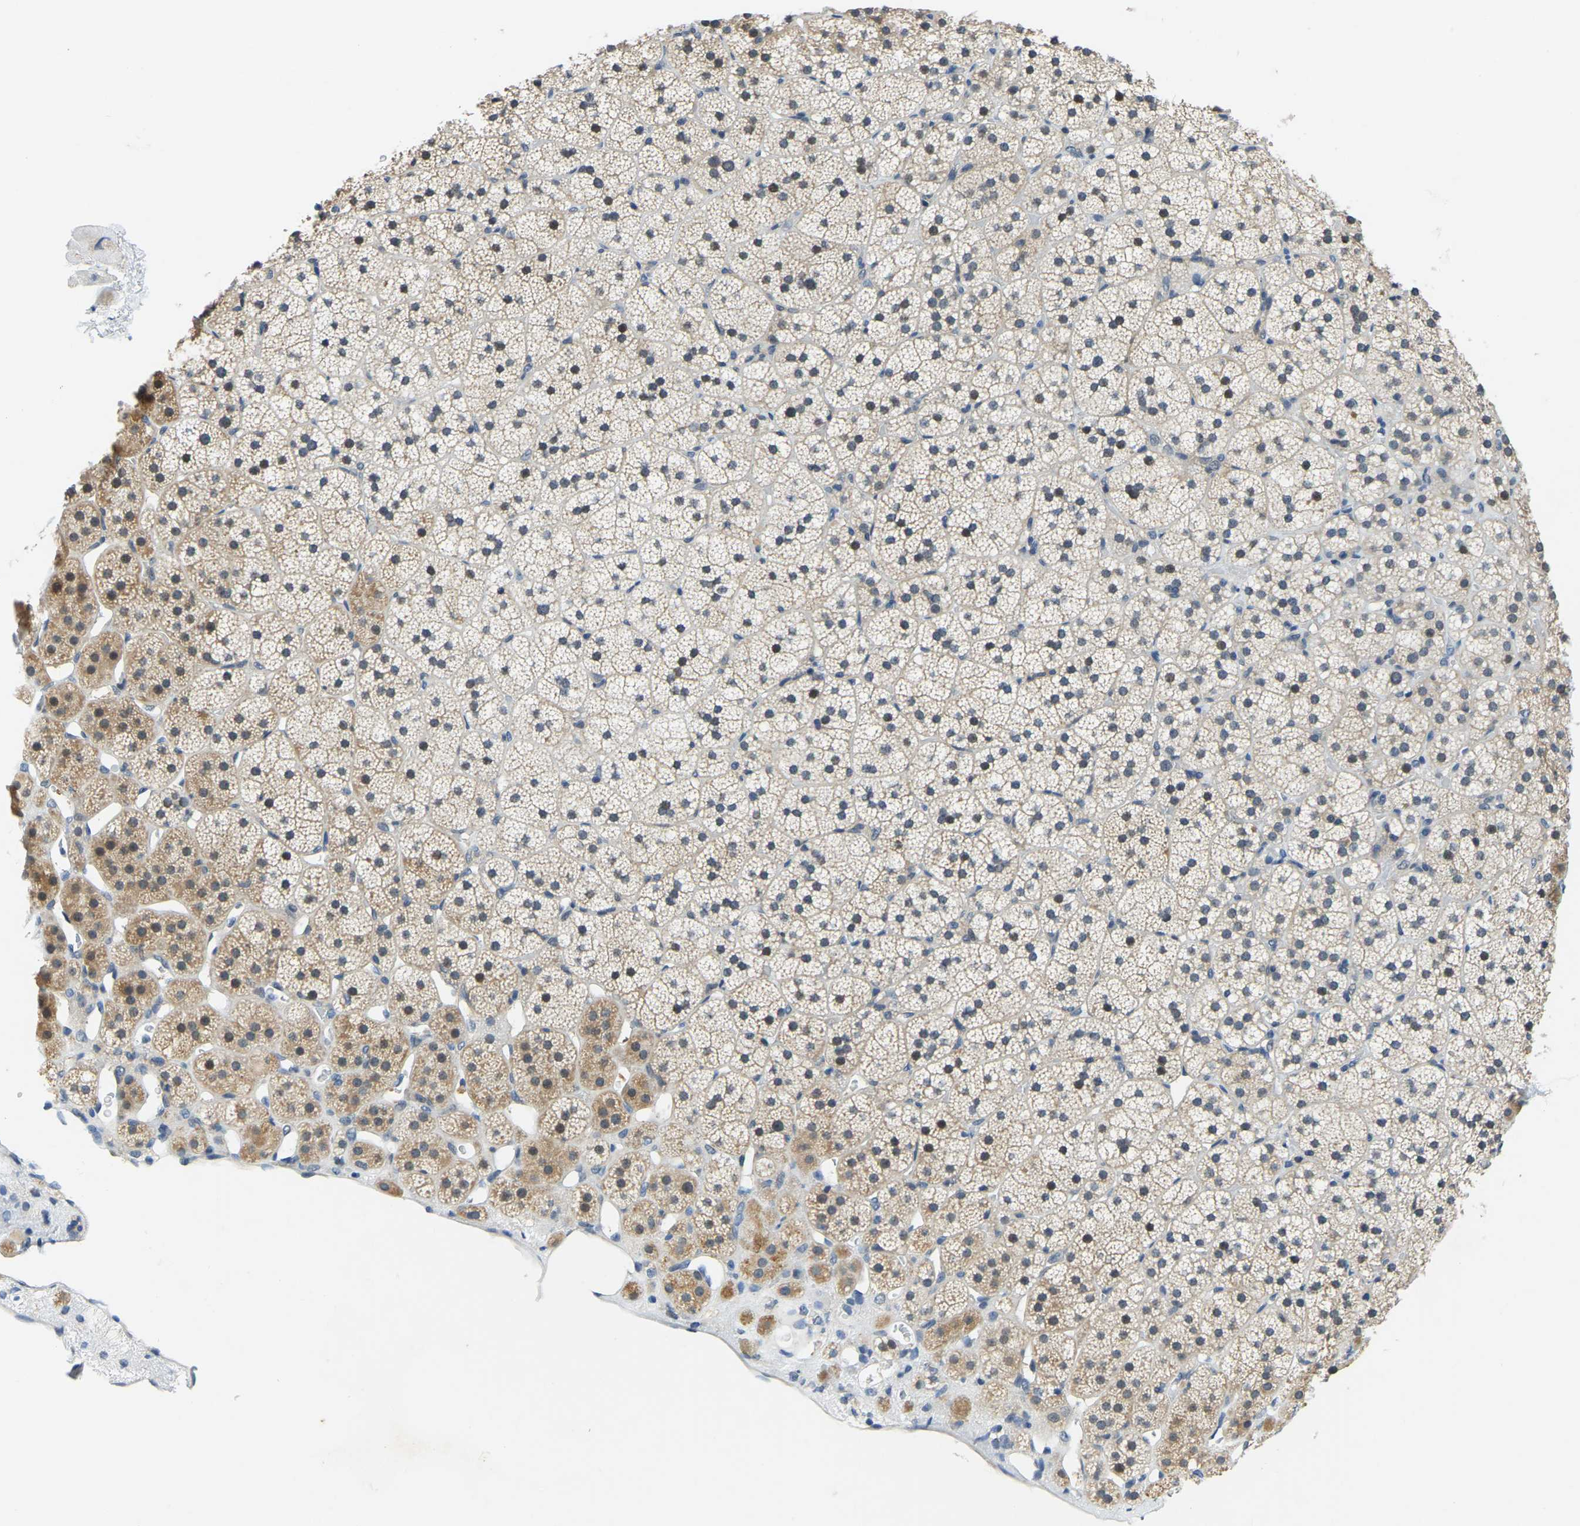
{"staining": {"intensity": "moderate", "quantity": "<25%", "location": "cytoplasmic/membranous"}, "tissue": "adrenal gland", "cell_type": "Glandular cells", "image_type": "normal", "snomed": [{"axis": "morphology", "description": "Normal tissue, NOS"}, {"axis": "topography", "description": "Adrenal gland"}], "caption": "DAB immunohistochemical staining of benign human adrenal gland shows moderate cytoplasmic/membranous protein positivity in about <25% of glandular cells.", "gene": "AHNAK", "patient": {"sex": "female", "age": 44}}